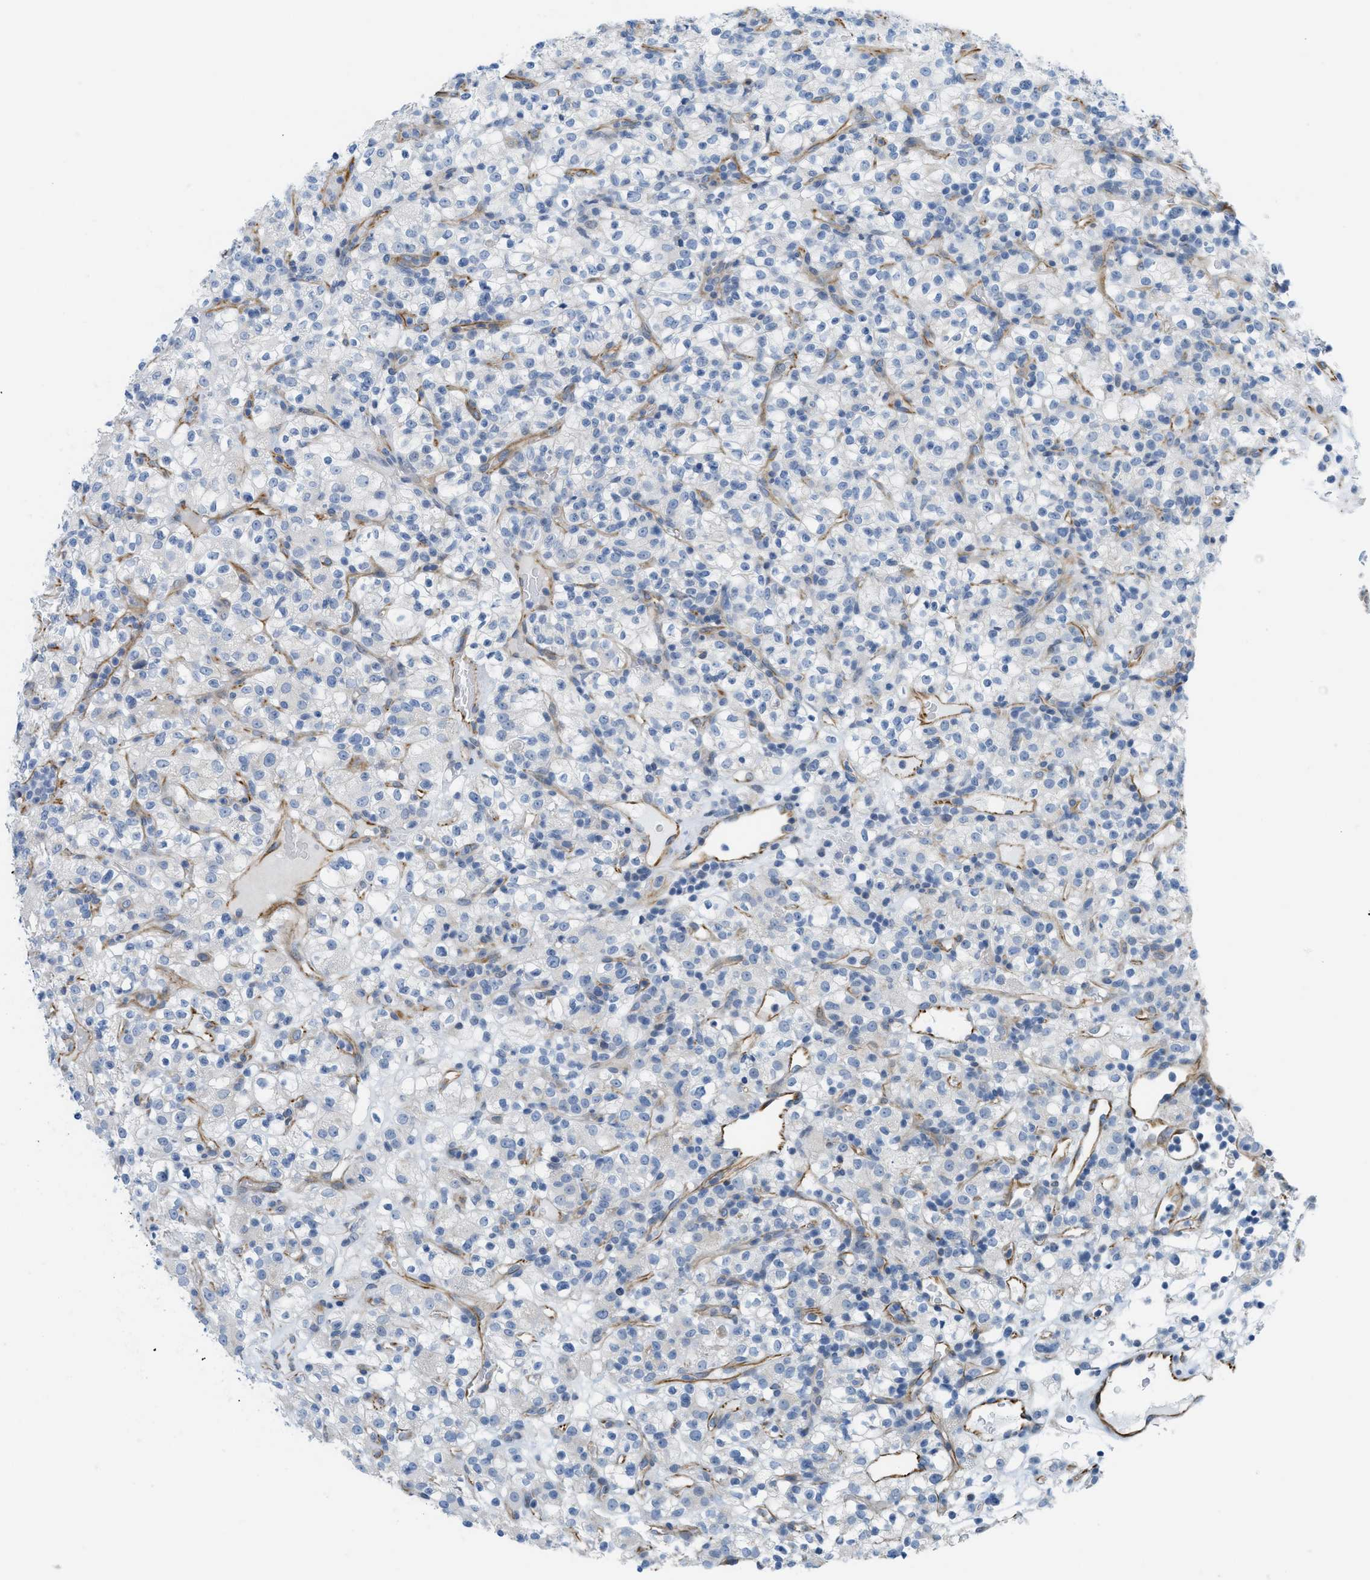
{"staining": {"intensity": "negative", "quantity": "none", "location": "none"}, "tissue": "renal cancer", "cell_type": "Tumor cells", "image_type": "cancer", "snomed": [{"axis": "morphology", "description": "Normal tissue, NOS"}, {"axis": "morphology", "description": "Adenocarcinoma, NOS"}, {"axis": "topography", "description": "Kidney"}], "caption": "Immunohistochemistry (IHC) micrograph of human adenocarcinoma (renal) stained for a protein (brown), which reveals no positivity in tumor cells.", "gene": "SLC12A1", "patient": {"sex": "female", "age": 72}}